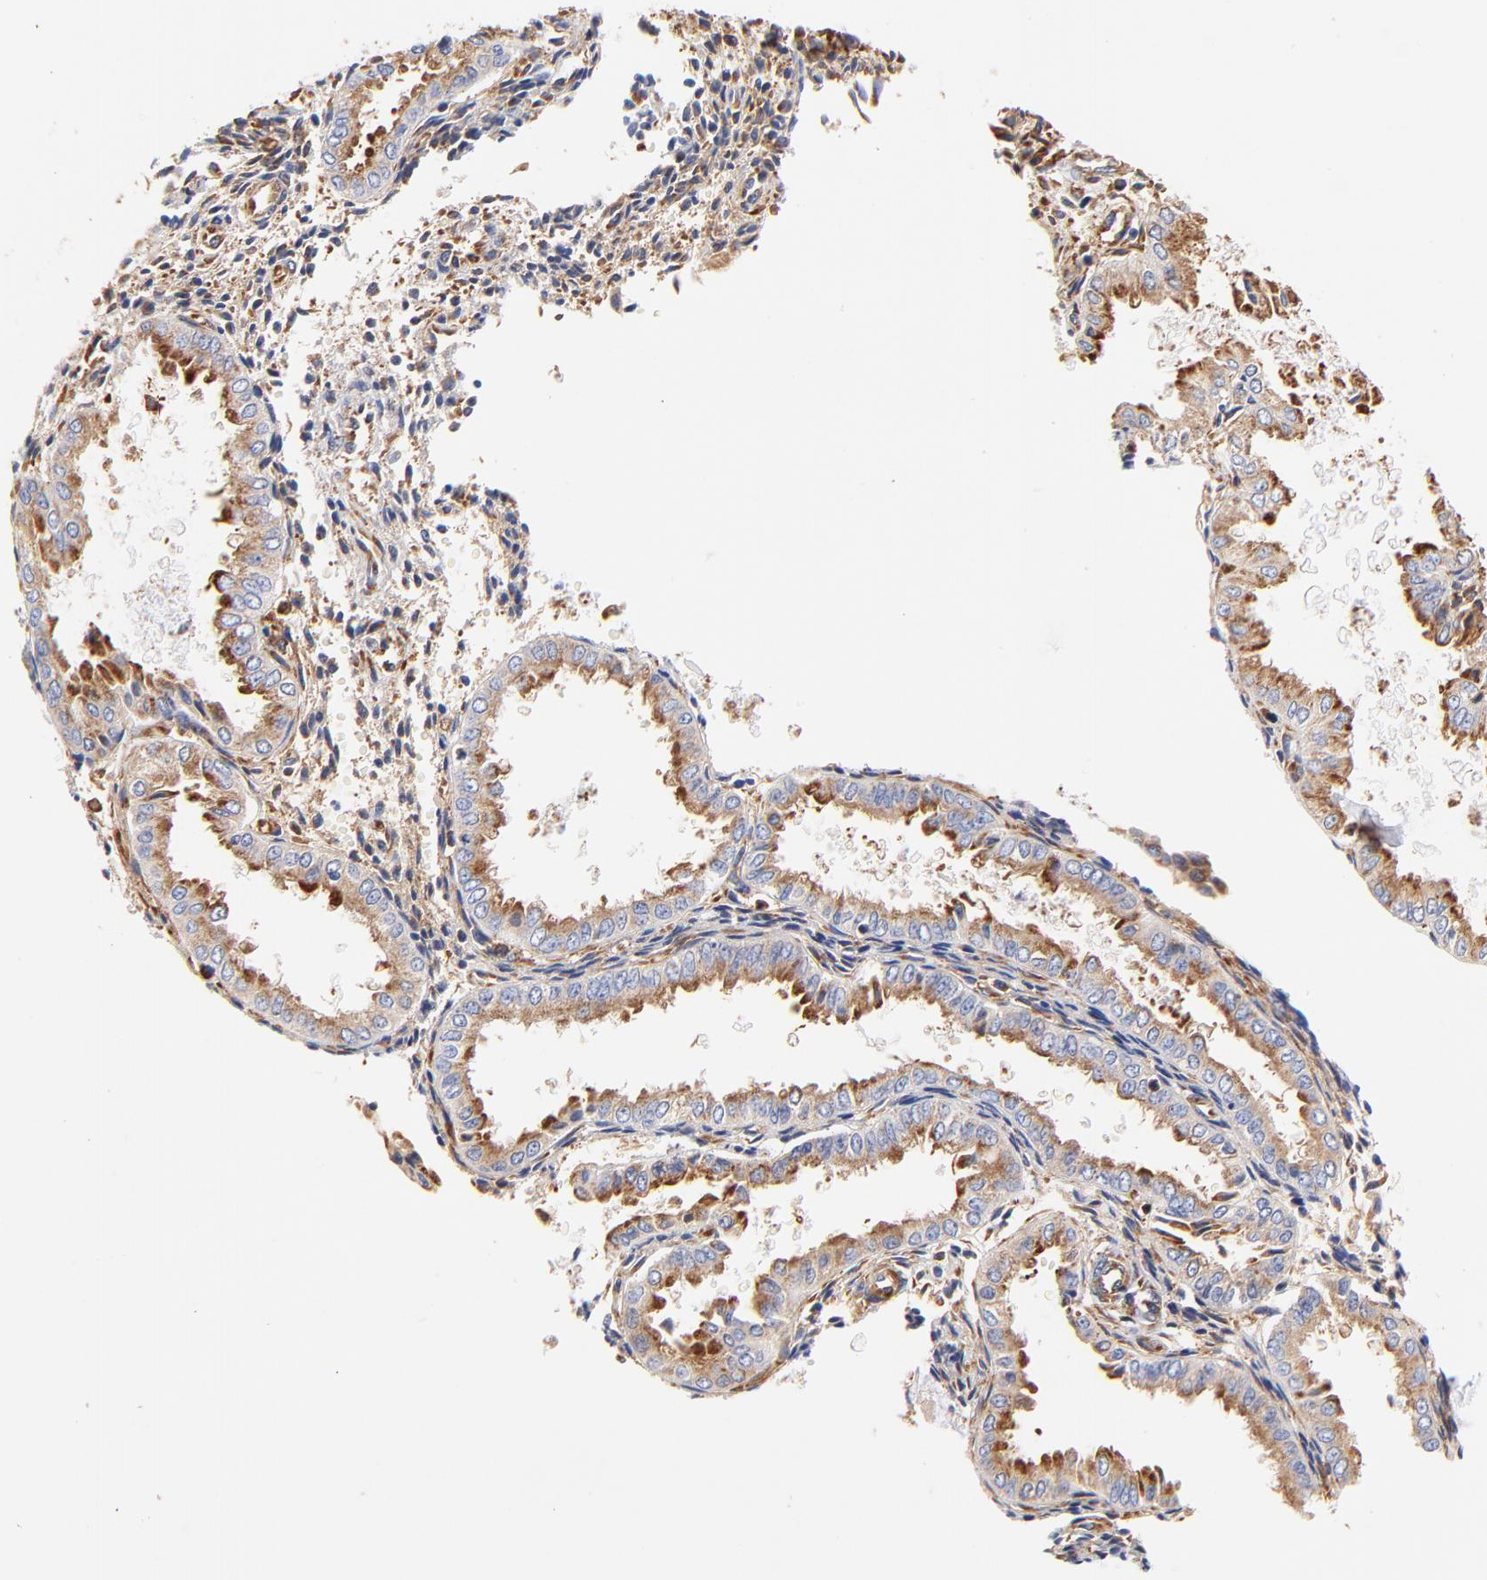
{"staining": {"intensity": "moderate", "quantity": ">75%", "location": "cytoplasmic/membranous"}, "tissue": "endometrium", "cell_type": "Cells in endometrial stroma", "image_type": "normal", "snomed": [{"axis": "morphology", "description": "Normal tissue, NOS"}, {"axis": "topography", "description": "Endometrium"}], "caption": "This histopathology image shows unremarkable endometrium stained with immunohistochemistry (IHC) to label a protein in brown. The cytoplasmic/membranous of cells in endometrial stroma show moderate positivity for the protein. Nuclei are counter-stained blue.", "gene": "RPL27", "patient": {"sex": "female", "age": 33}}